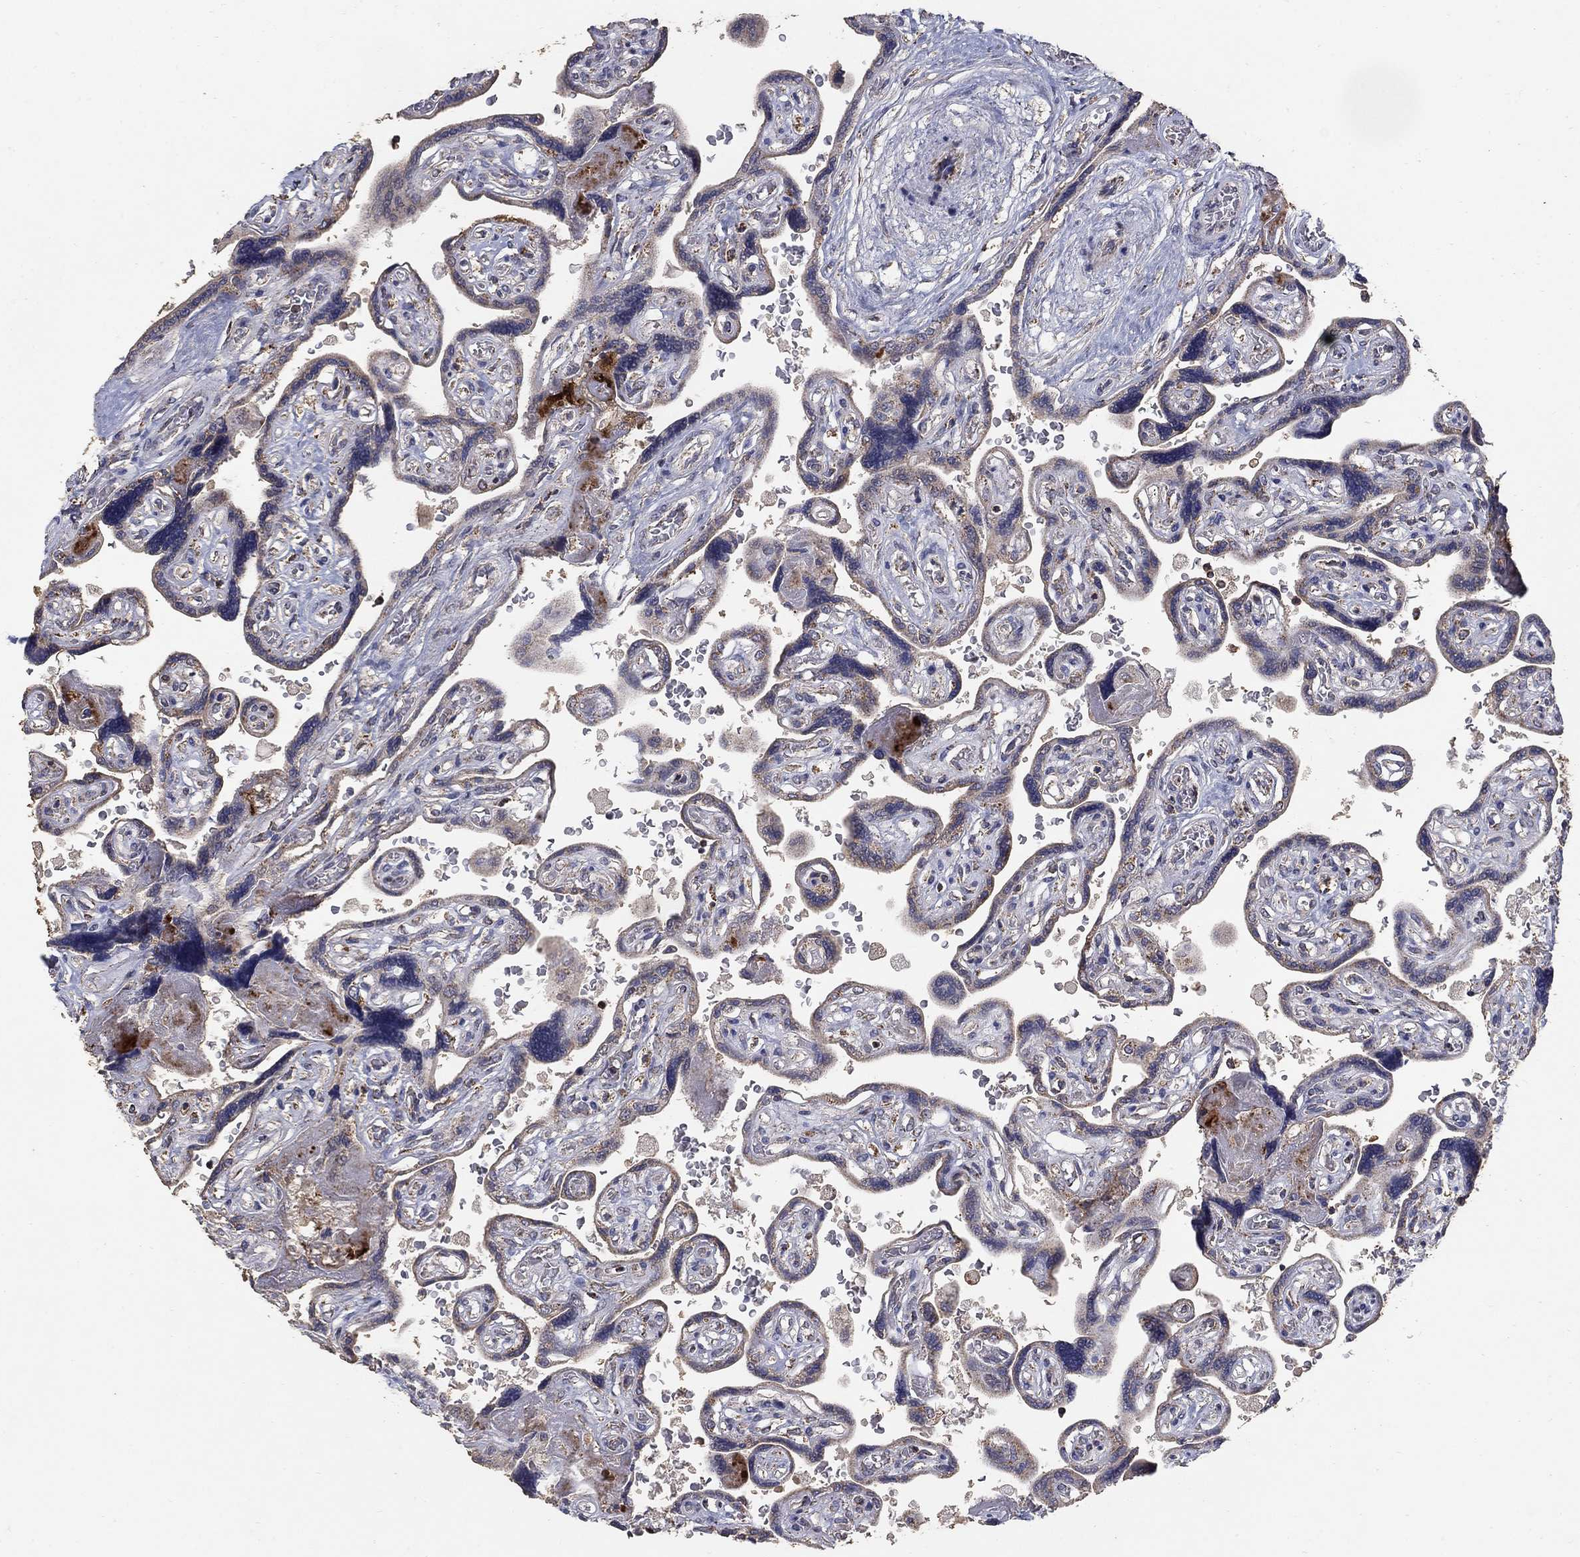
{"staining": {"intensity": "weak", "quantity": ">75%", "location": "cytoplasmic/membranous"}, "tissue": "placenta", "cell_type": "Decidual cells", "image_type": "normal", "snomed": [{"axis": "morphology", "description": "Normal tissue, NOS"}, {"axis": "topography", "description": "Placenta"}], "caption": "A high-resolution photomicrograph shows immunohistochemistry (IHC) staining of benign placenta, which displays weak cytoplasmic/membranous staining in approximately >75% of decidual cells. (IHC, brightfield microscopy, high magnification).", "gene": "GPSM1", "patient": {"sex": "female", "age": 32}}